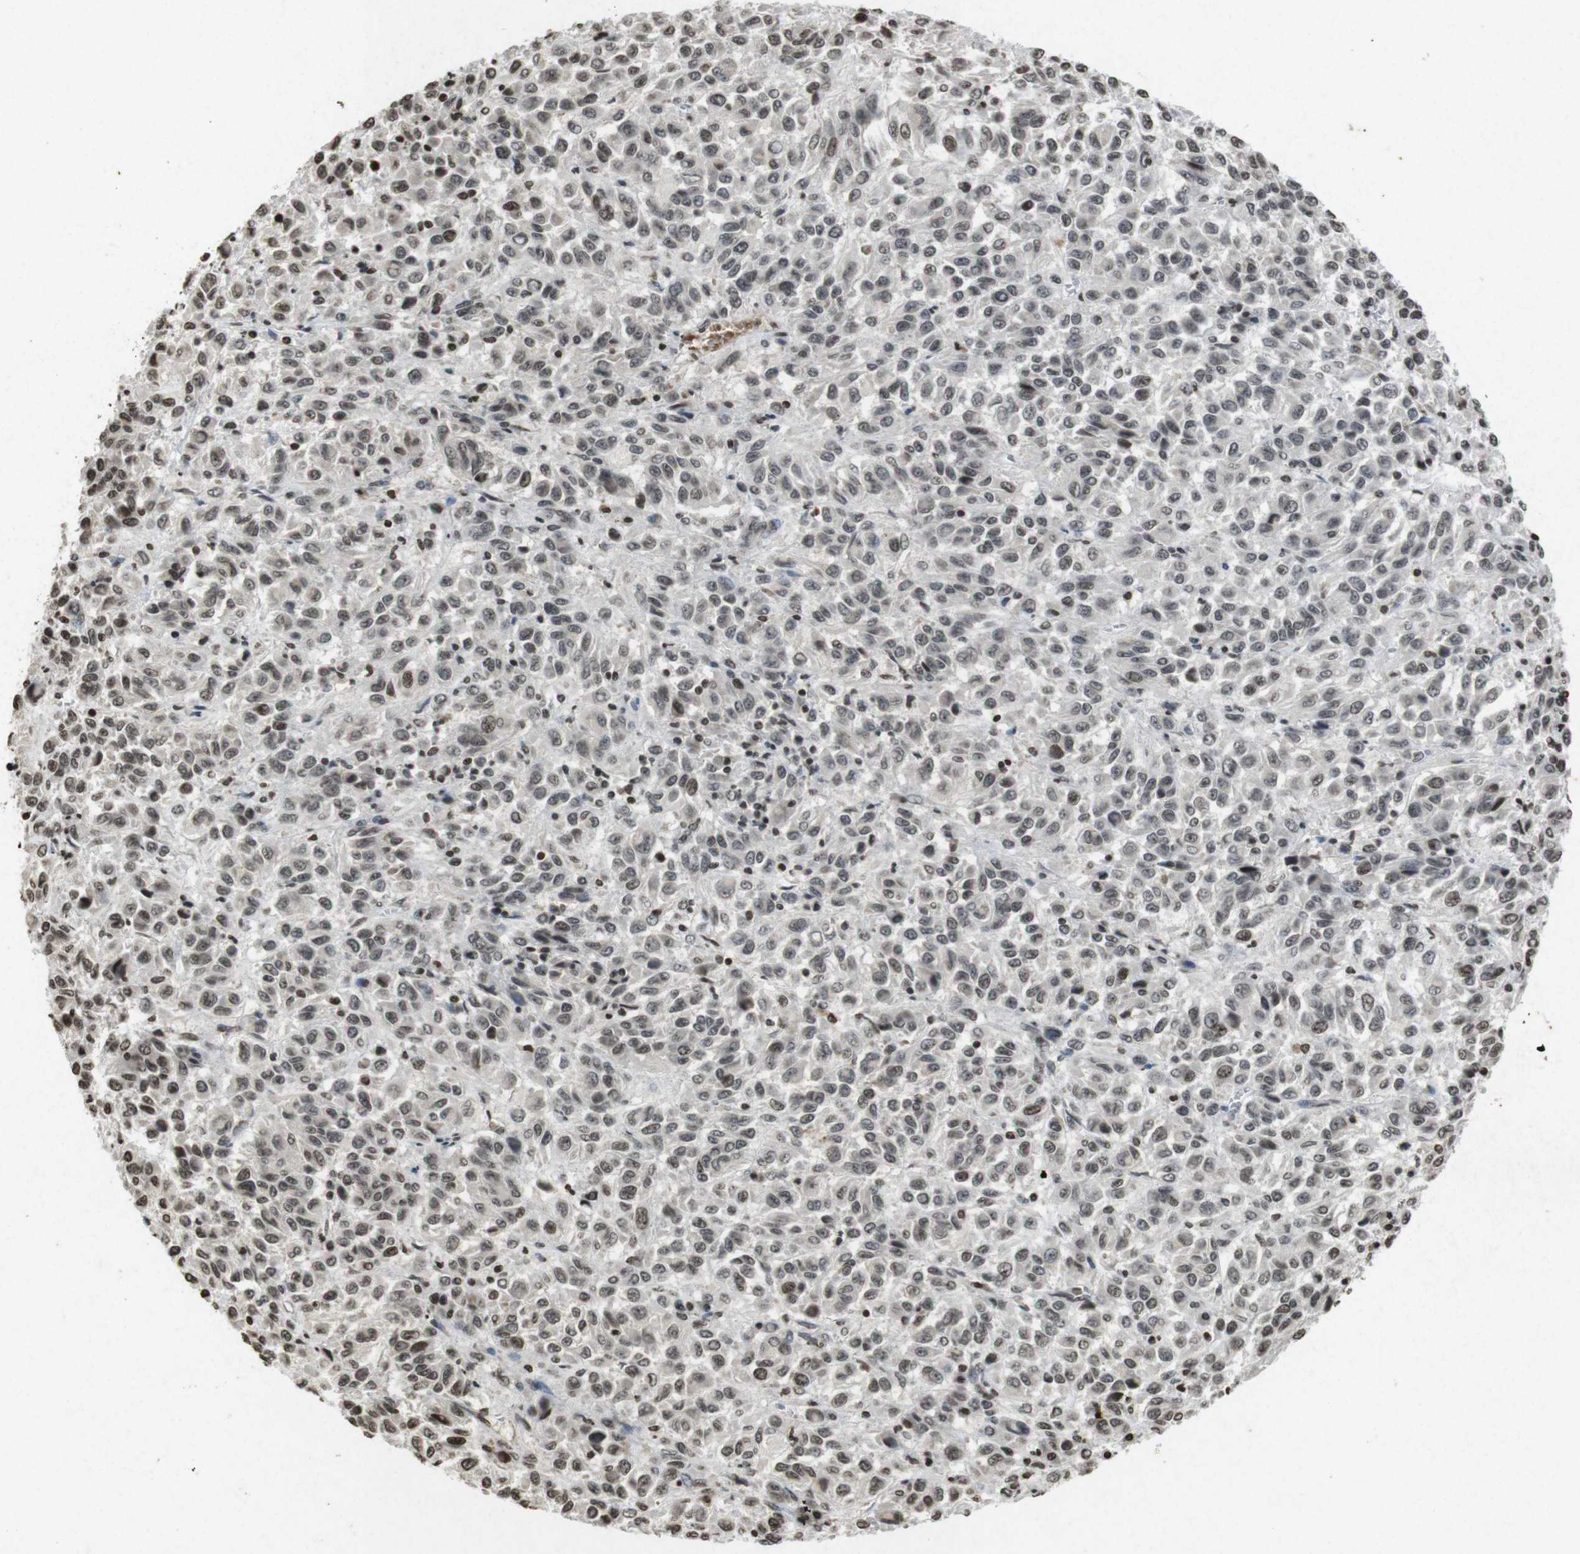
{"staining": {"intensity": "moderate", "quantity": "<25%", "location": "cytoplasmic/membranous,nuclear"}, "tissue": "melanoma", "cell_type": "Tumor cells", "image_type": "cancer", "snomed": [{"axis": "morphology", "description": "Malignant melanoma, Metastatic site"}, {"axis": "topography", "description": "Lung"}], "caption": "This micrograph shows immunohistochemistry (IHC) staining of malignant melanoma (metastatic site), with low moderate cytoplasmic/membranous and nuclear expression in about <25% of tumor cells.", "gene": "FOXA3", "patient": {"sex": "male", "age": 64}}